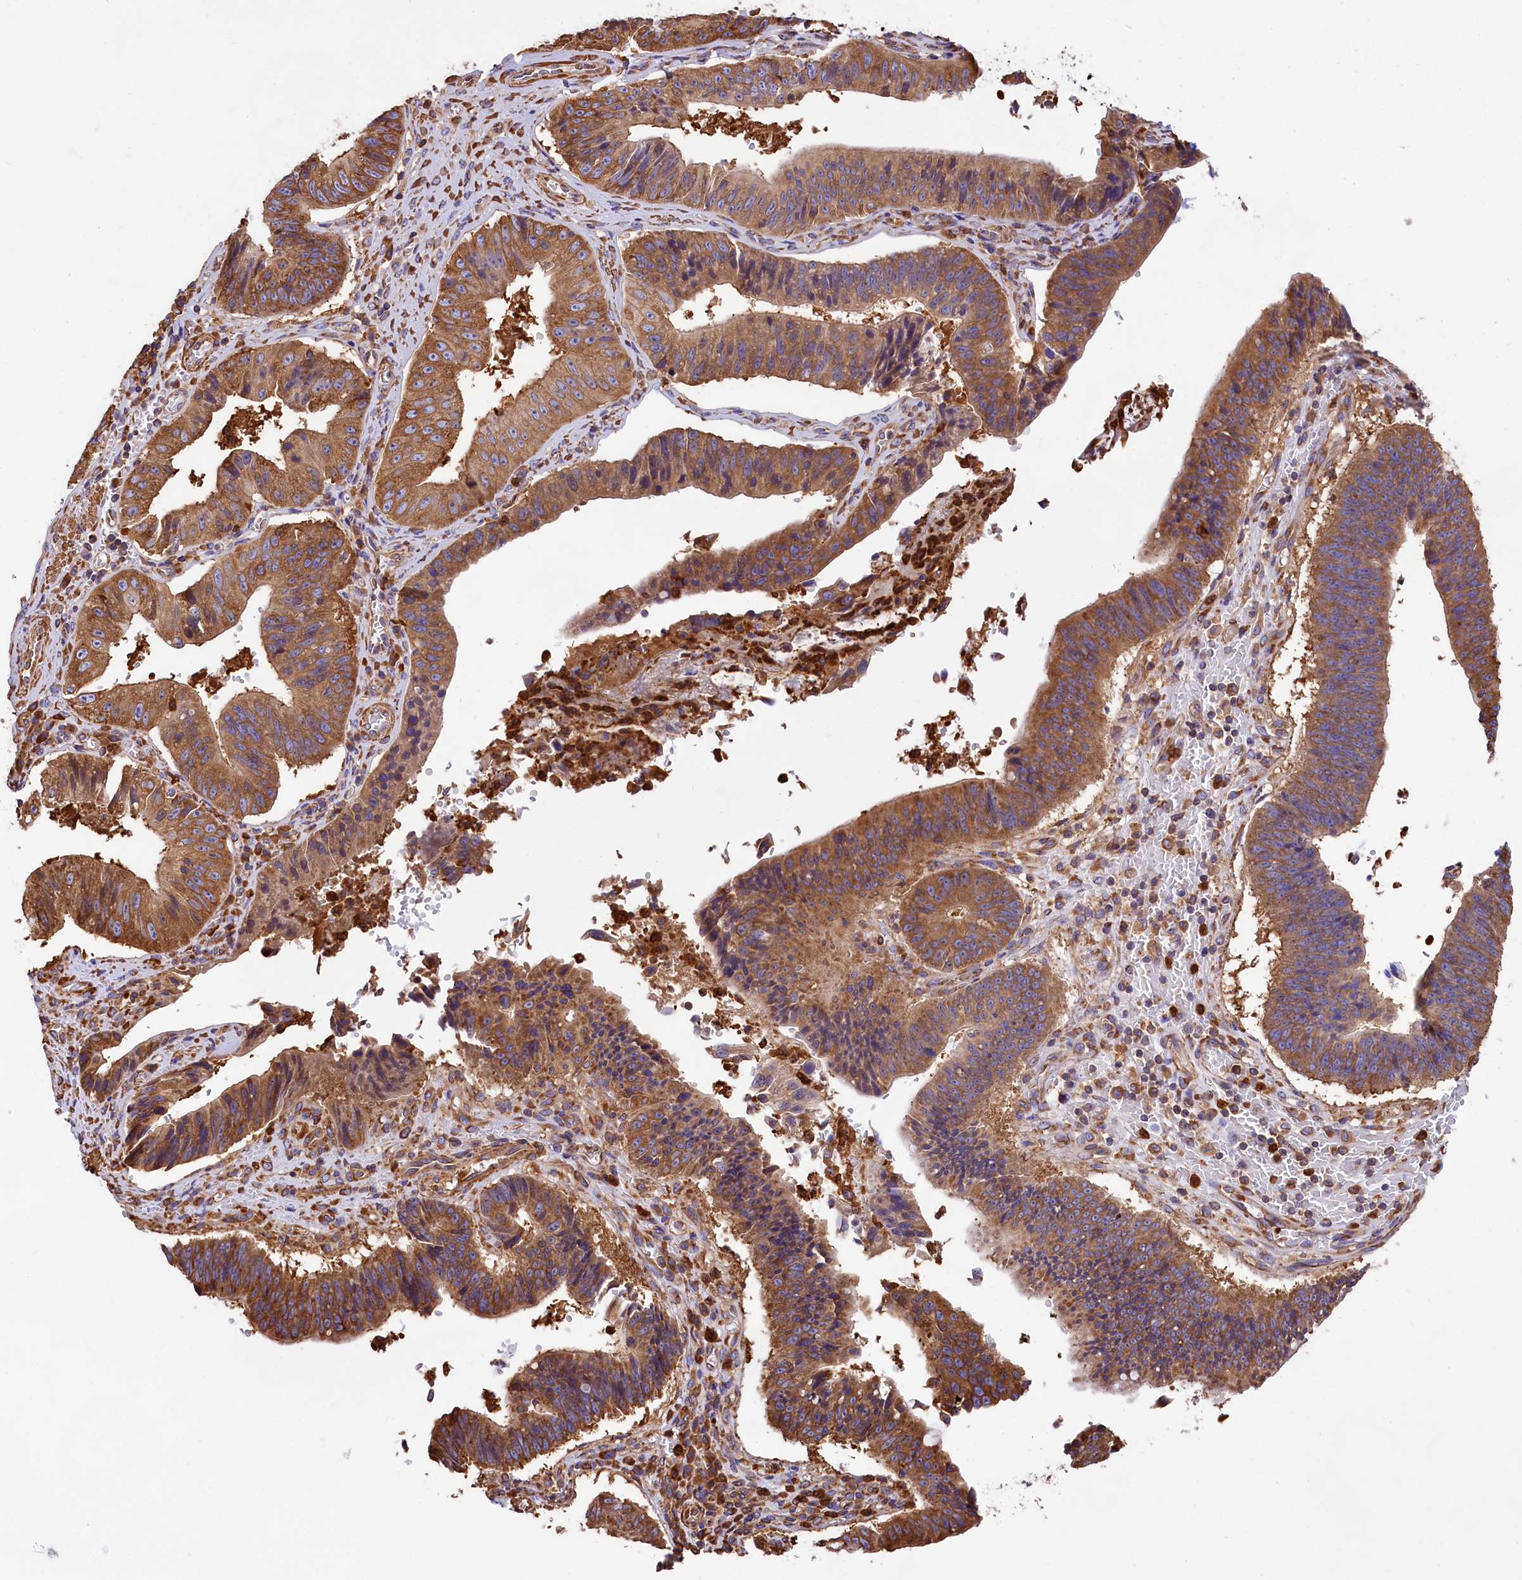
{"staining": {"intensity": "strong", "quantity": ">75%", "location": "cytoplasmic/membranous"}, "tissue": "stomach cancer", "cell_type": "Tumor cells", "image_type": "cancer", "snomed": [{"axis": "morphology", "description": "Adenocarcinoma, NOS"}, {"axis": "topography", "description": "Stomach"}], "caption": "Human adenocarcinoma (stomach) stained for a protein (brown) shows strong cytoplasmic/membranous positive expression in approximately >75% of tumor cells.", "gene": "GYS1", "patient": {"sex": "male", "age": 59}}